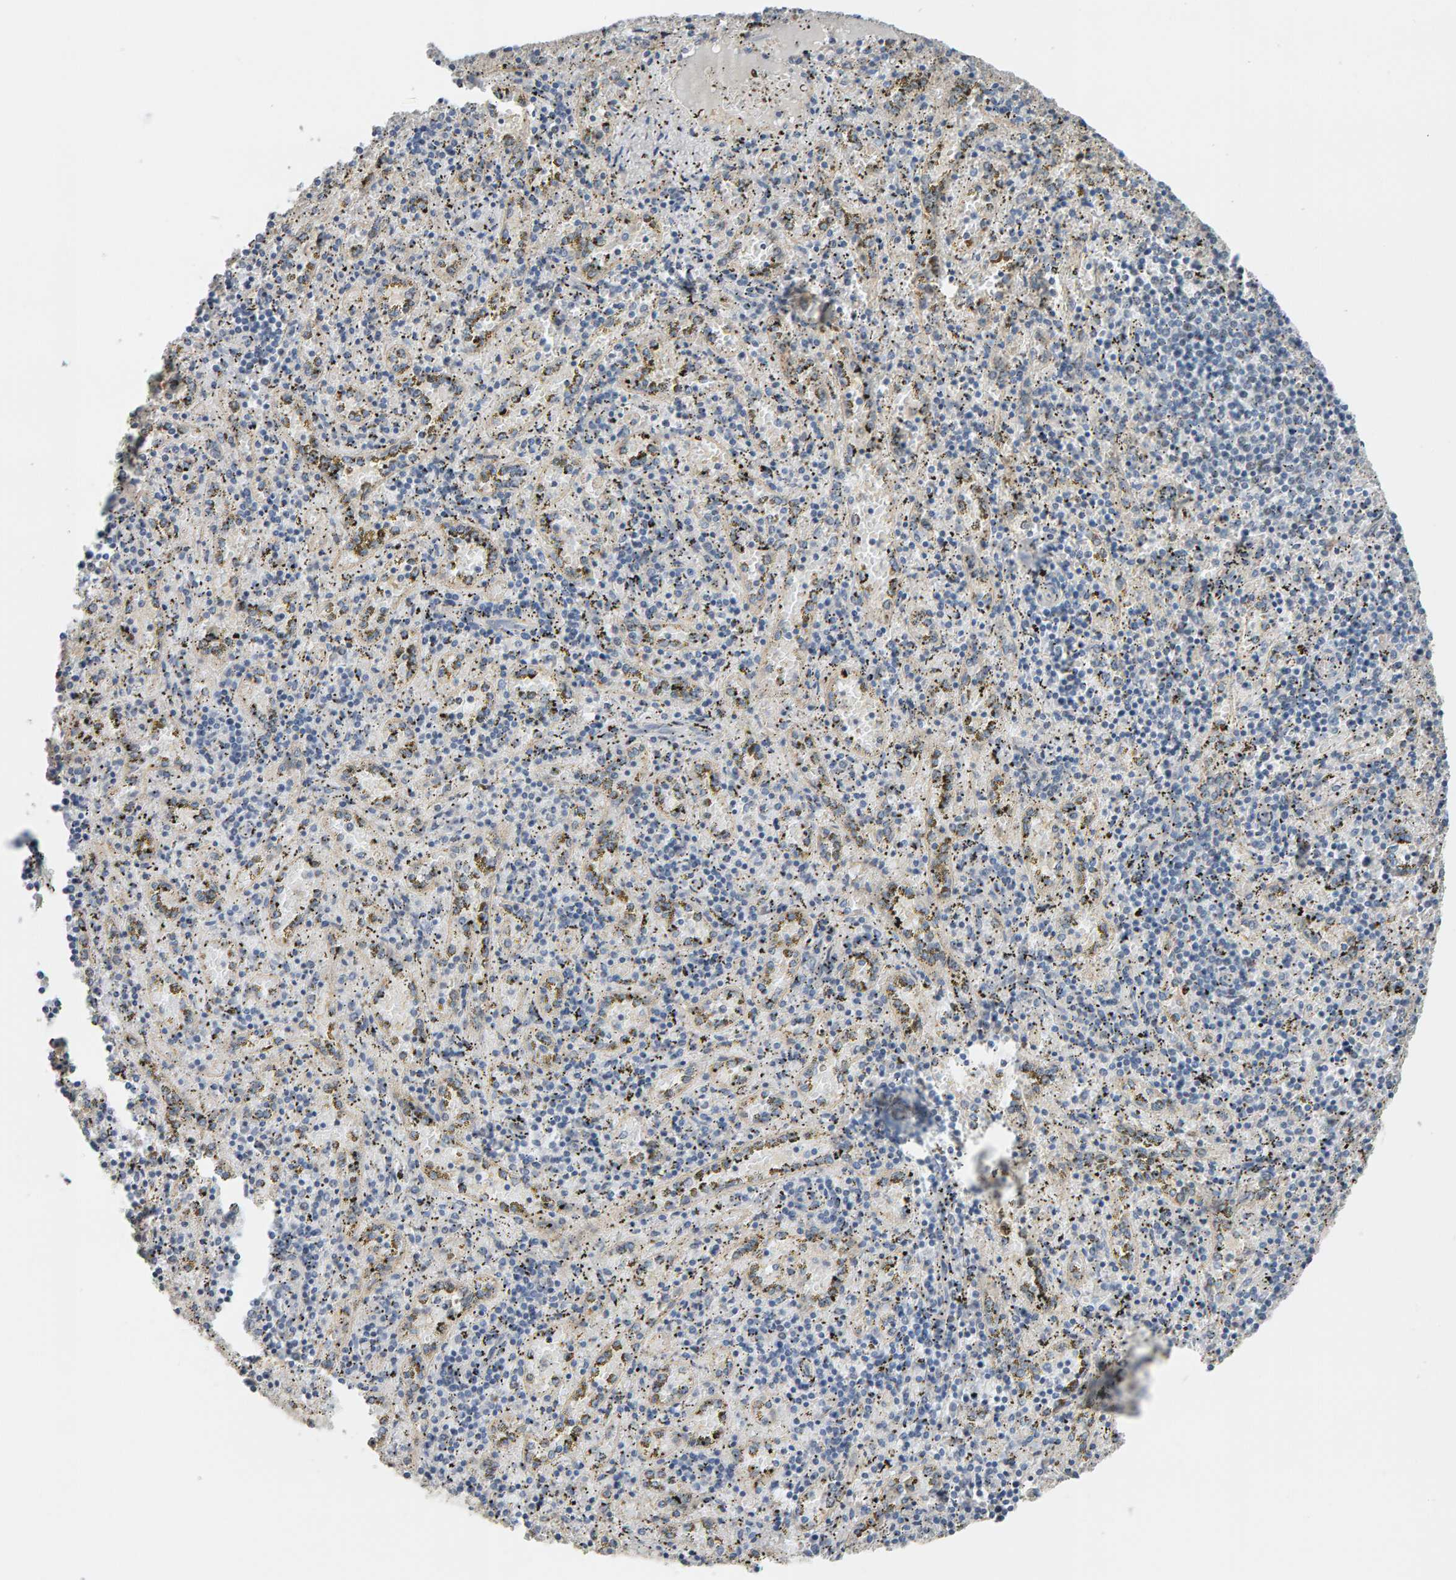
{"staining": {"intensity": "negative", "quantity": "none", "location": "none"}, "tissue": "spleen", "cell_type": "Cells in red pulp", "image_type": "normal", "snomed": [{"axis": "morphology", "description": "Normal tissue, NOS"}, {"axis": "topography", "description": "Spleen"}], "caption": "The micrograph reveals no significant staining in cells in red pulp of spleen.", "gene": "IPPK", "patient": {"sex": "male", "age": 11}}